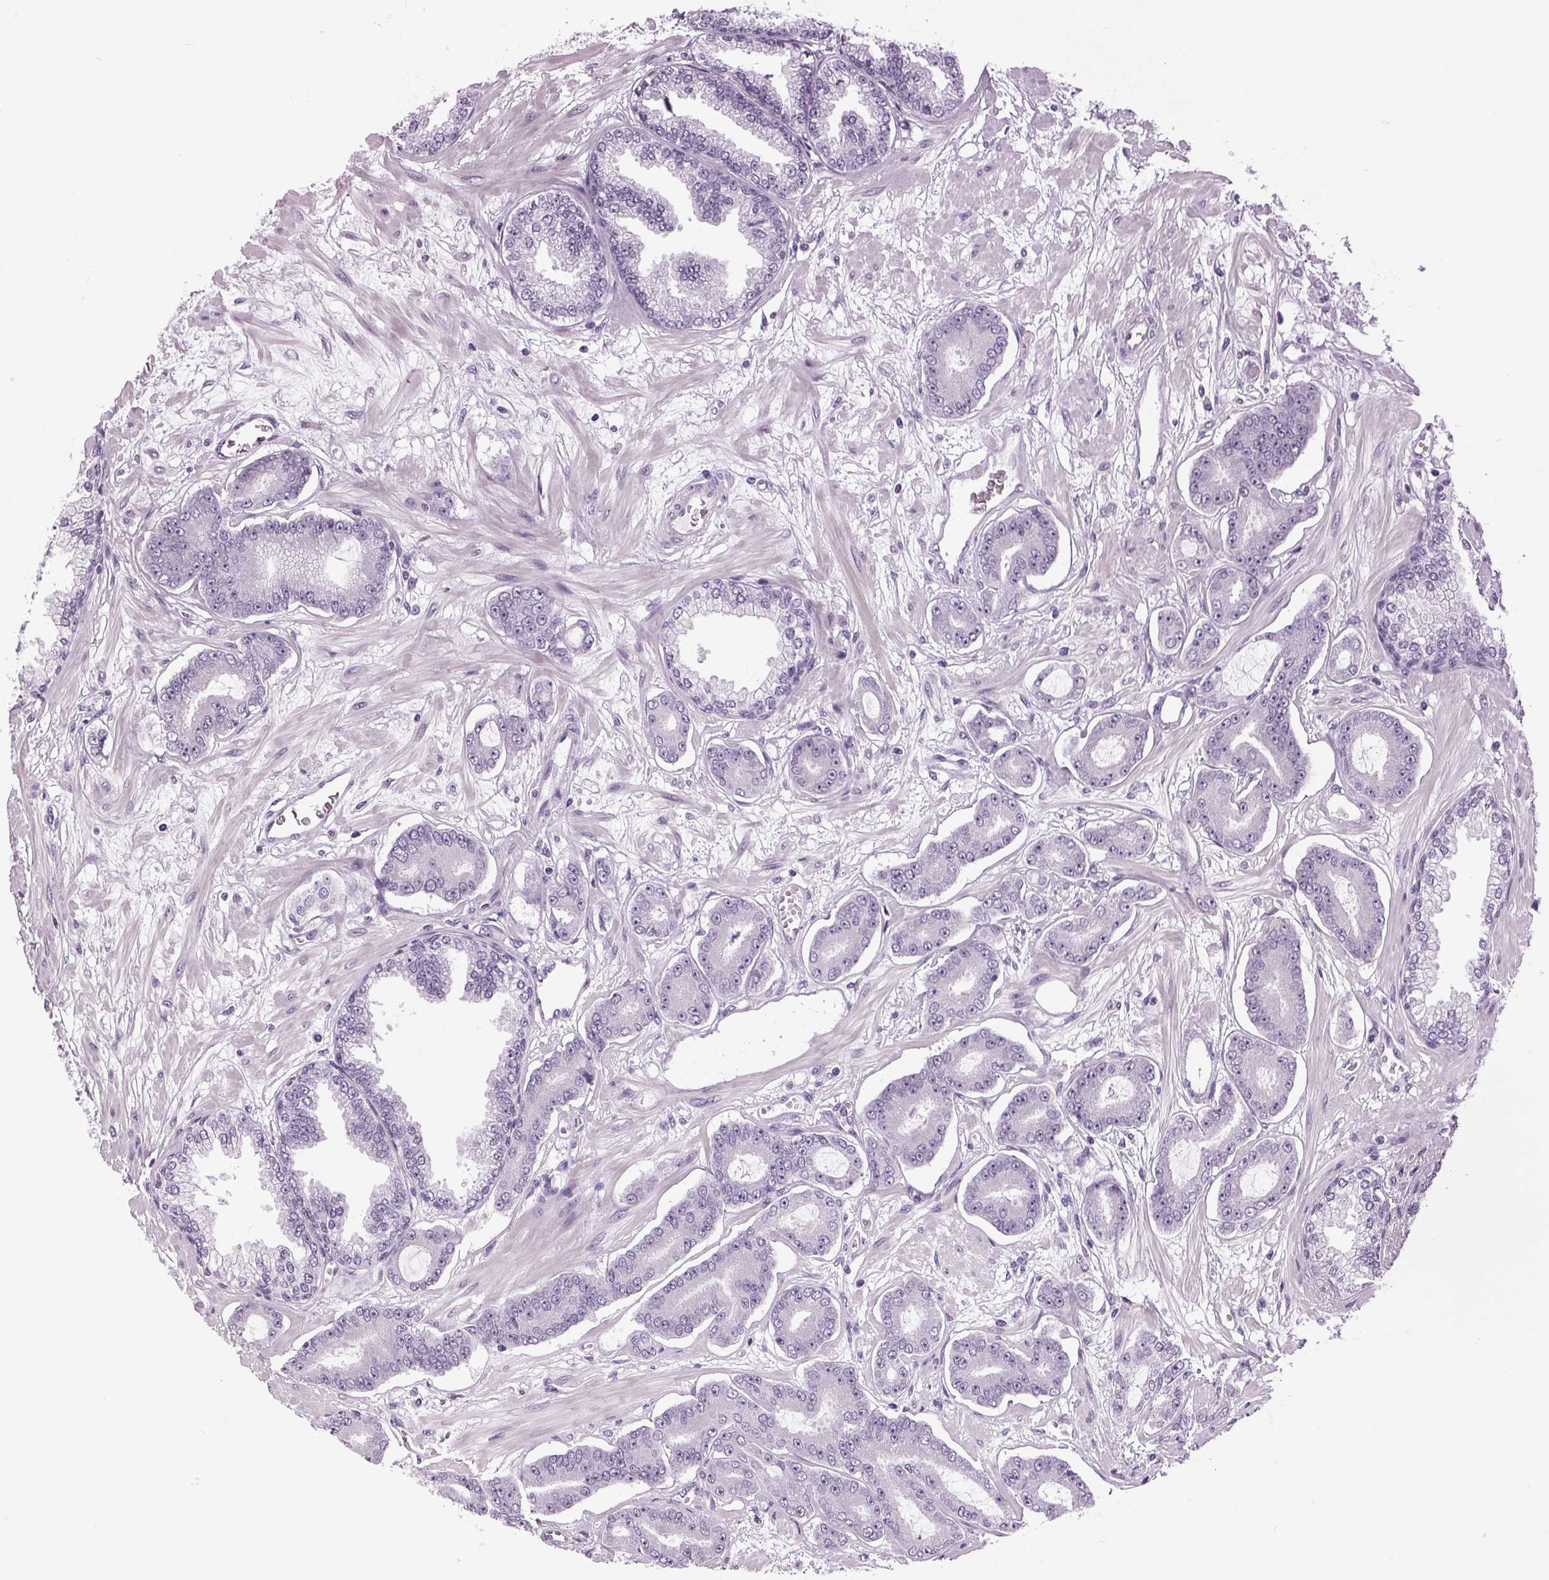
{"staining": {"intensity": "negative", "quantity": "none", "location": "none"}, "tissue": "prostate cancer", "cell_type": "Tumor cells", "image_type": "cancer", "snomed": [{"axis": "morphology", "description": "Adenocarcinoma, Low grade"}, {"axis": "topography", "description": "Prostate"}], "caption": "An image of prostate low-grade adenocarcinoma stained for a protein exhibits no brown staining in tumor cells.", "gene": "DNAH12", "patient": {"sex": "male", "age": 64}}